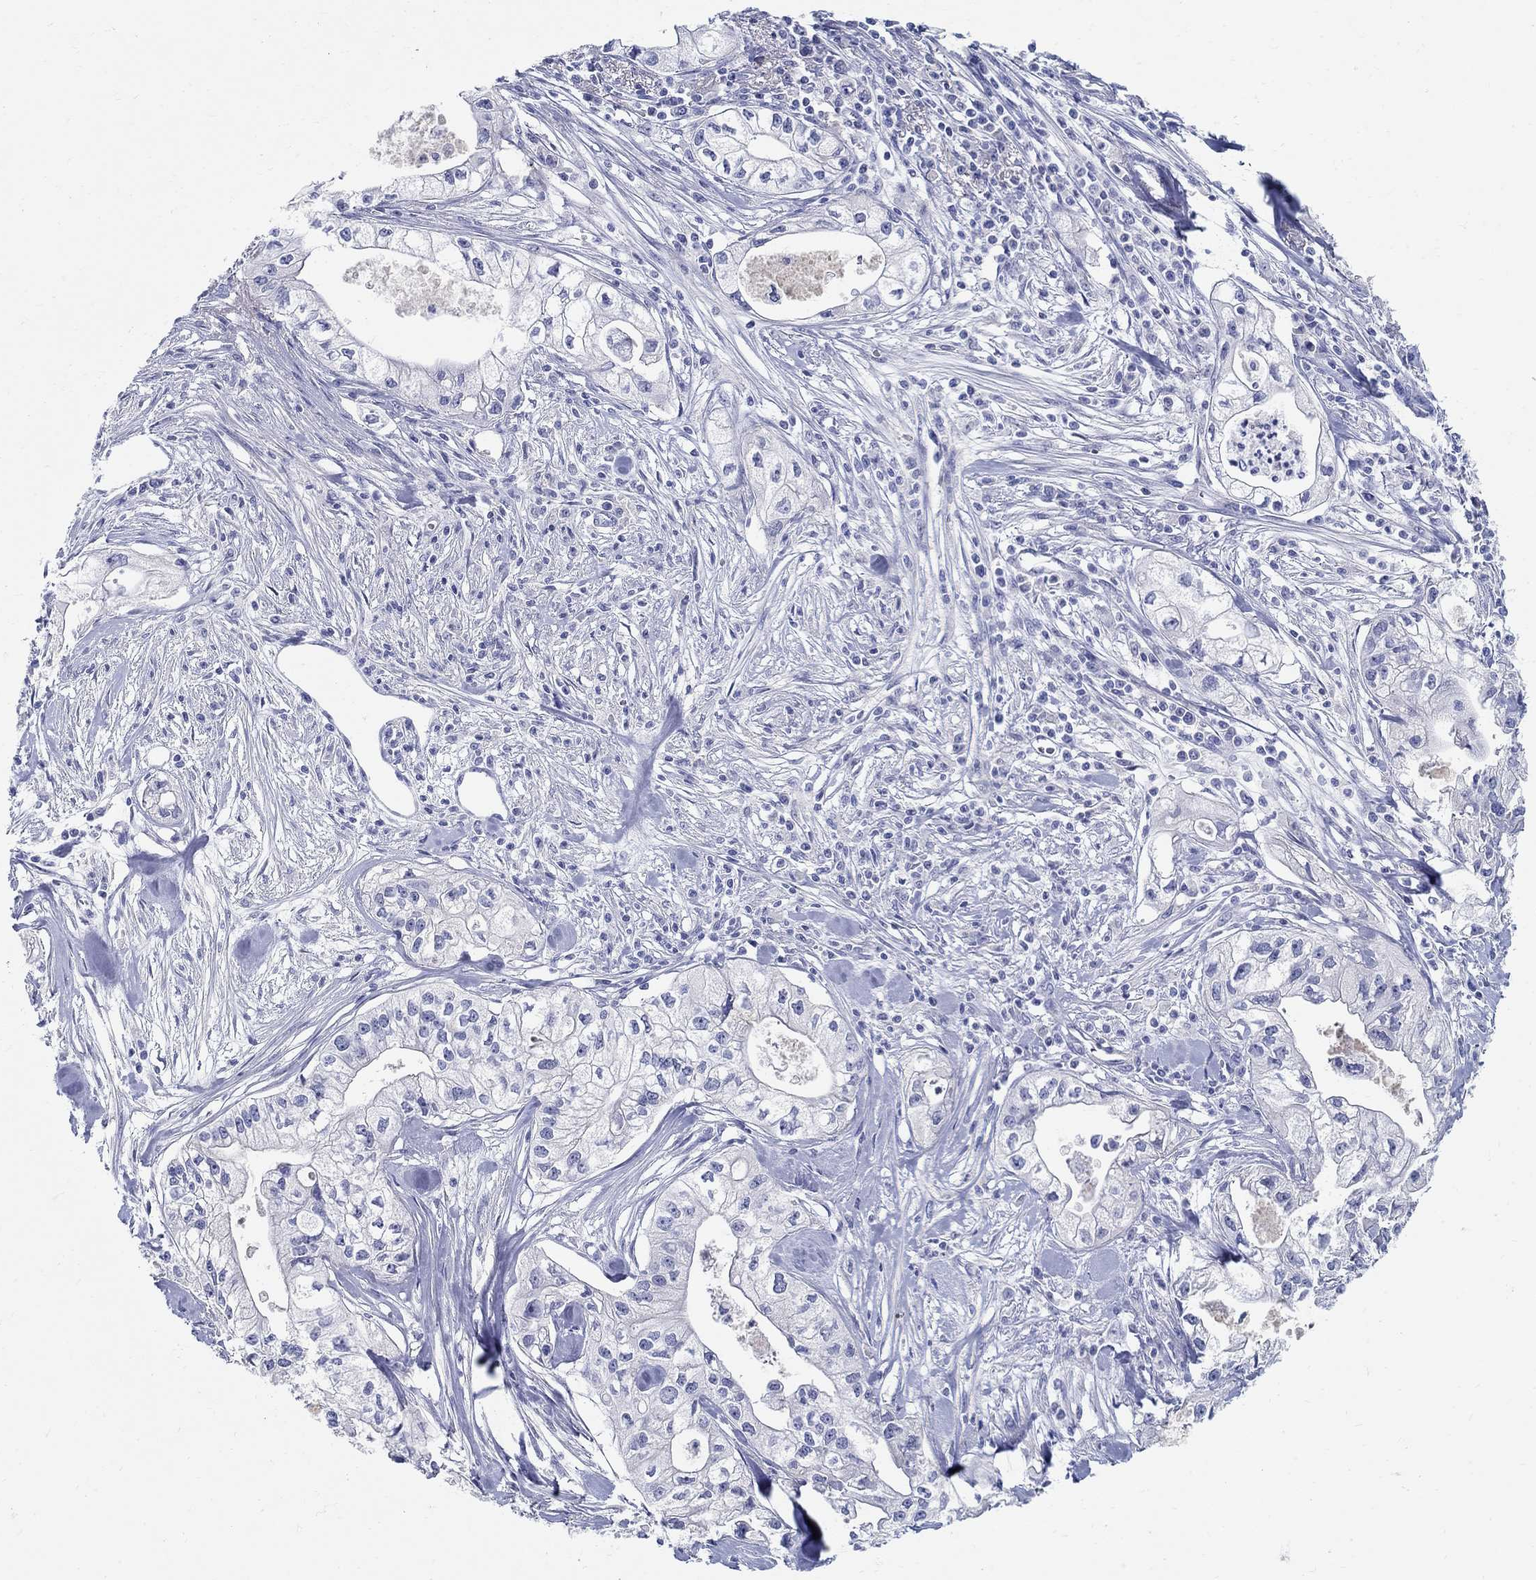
{"staining": {"intensity": "negative", "quantity": "none", "location": "none"}, "tissue": "pancreatic cancer", "cell_type": "Tumor cells", "image_type": "cancer", "snomed": [{"axis": "morphology", "description": "Adenocarcinoma, NOS"}, {"axis": "topography", "description": "Pancreas"}], "caption": "Tumor cells are negative for brown protein staining in adenocarcinoma (pancreatic). Brightfield microscopy of immunohistochemistry stained with DAB (brown) and hematoxylin (blue), captured at high magnification.", "gene": "CRYGD", "patient": {"sex": "male", "age": 70}}